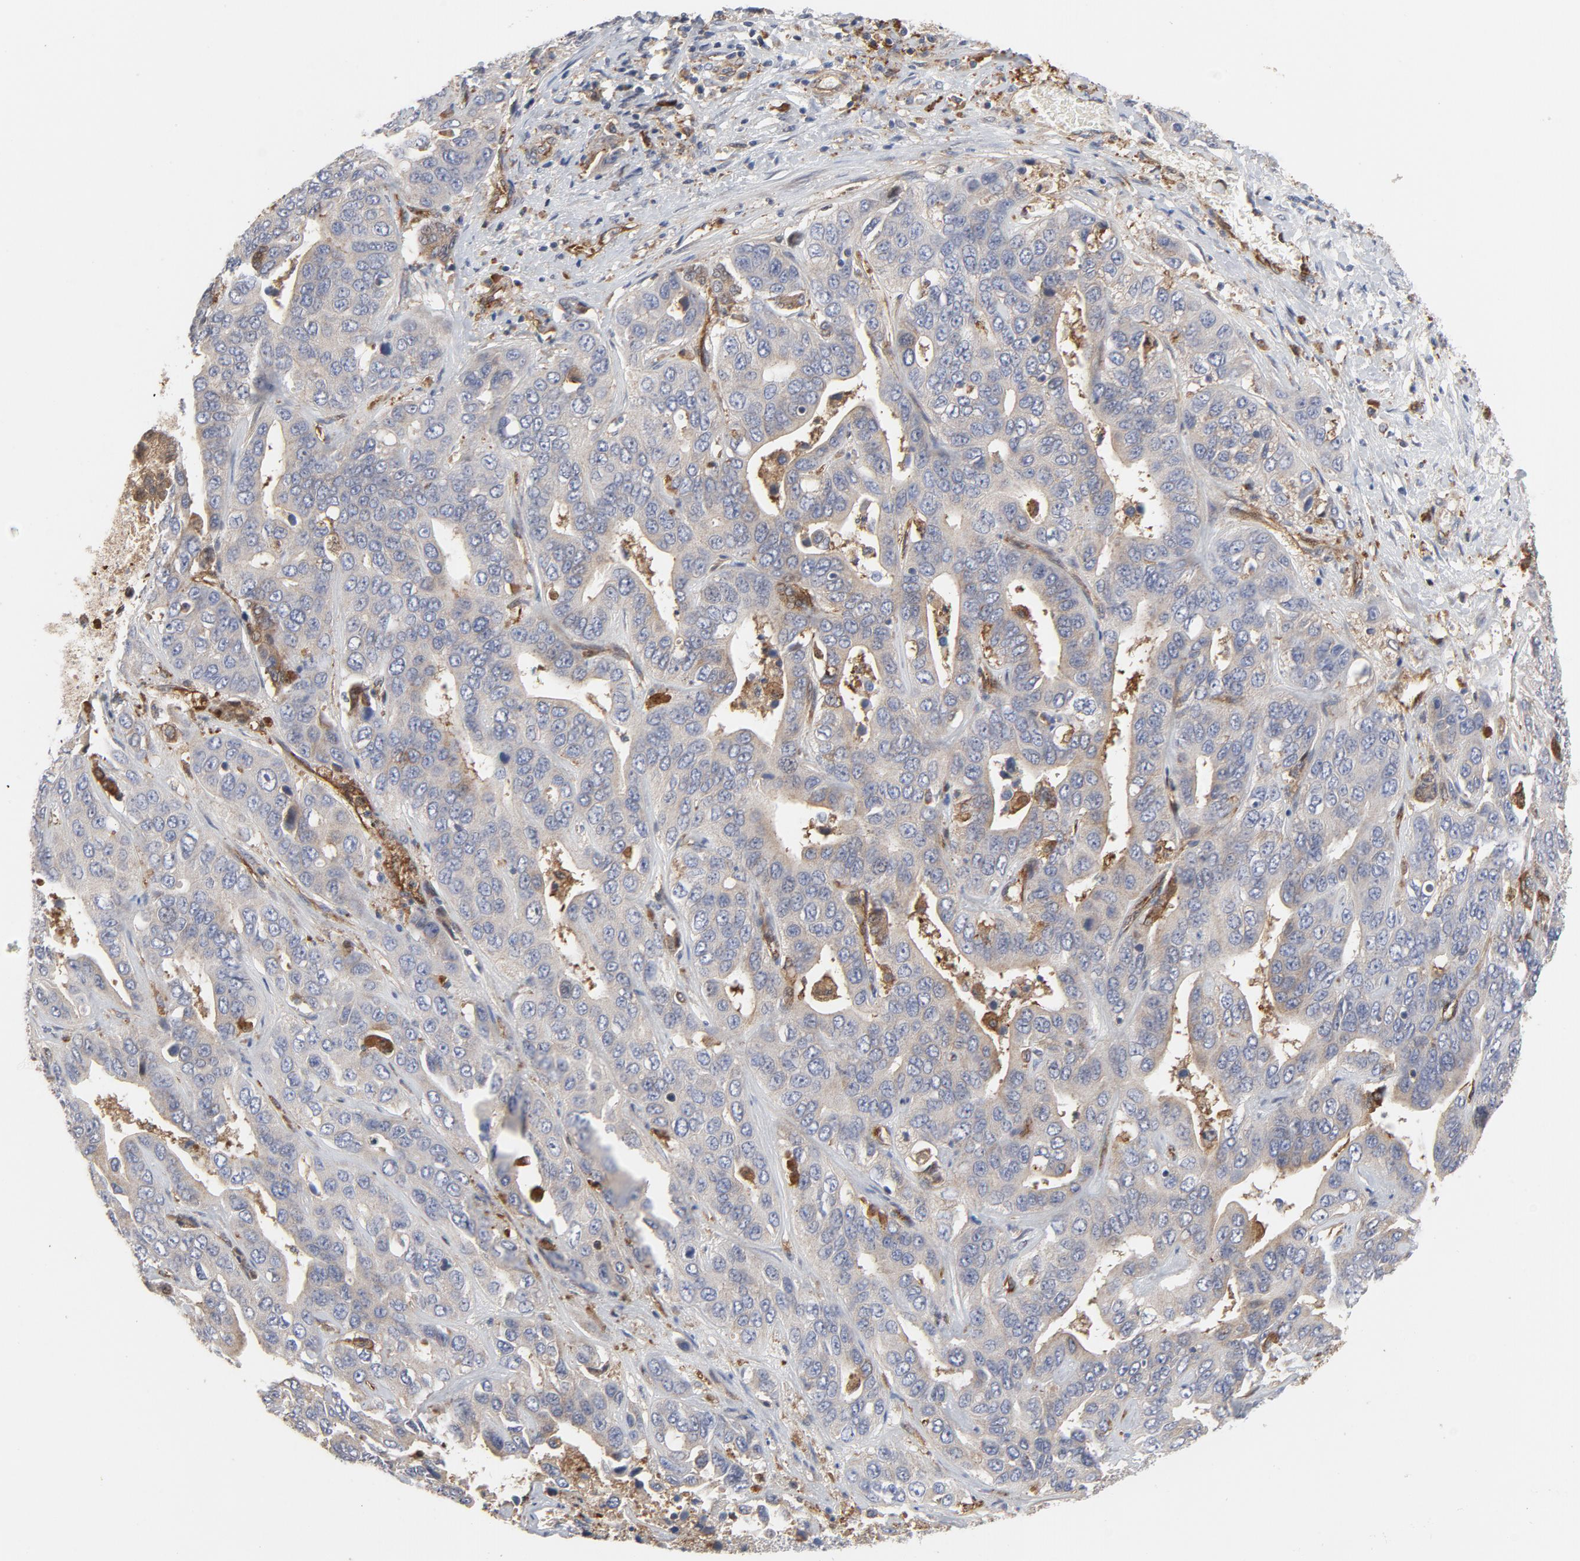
{"staining": {"intensity": "moderate", "quantity": ">75%", "location": "cytoplasmic/membranous"}, "tissue": "liver cancer", "cell_type": "Tumor cells", "image_type": "cancer", "snomed": [{"axis": "morphology", "description": "Cholangiocarcinoma"}, {"axis": "topography", "description": "Liver"}], "caption": "This image reveals immunohistochemistry (IHC) staining of liver cancer, with medium moderate cytoplasmic/membranous expression in approximately >75% of tumor cells.", "gene": "RAPGEF4", "patient": {"sex": "female", "age": 52}}